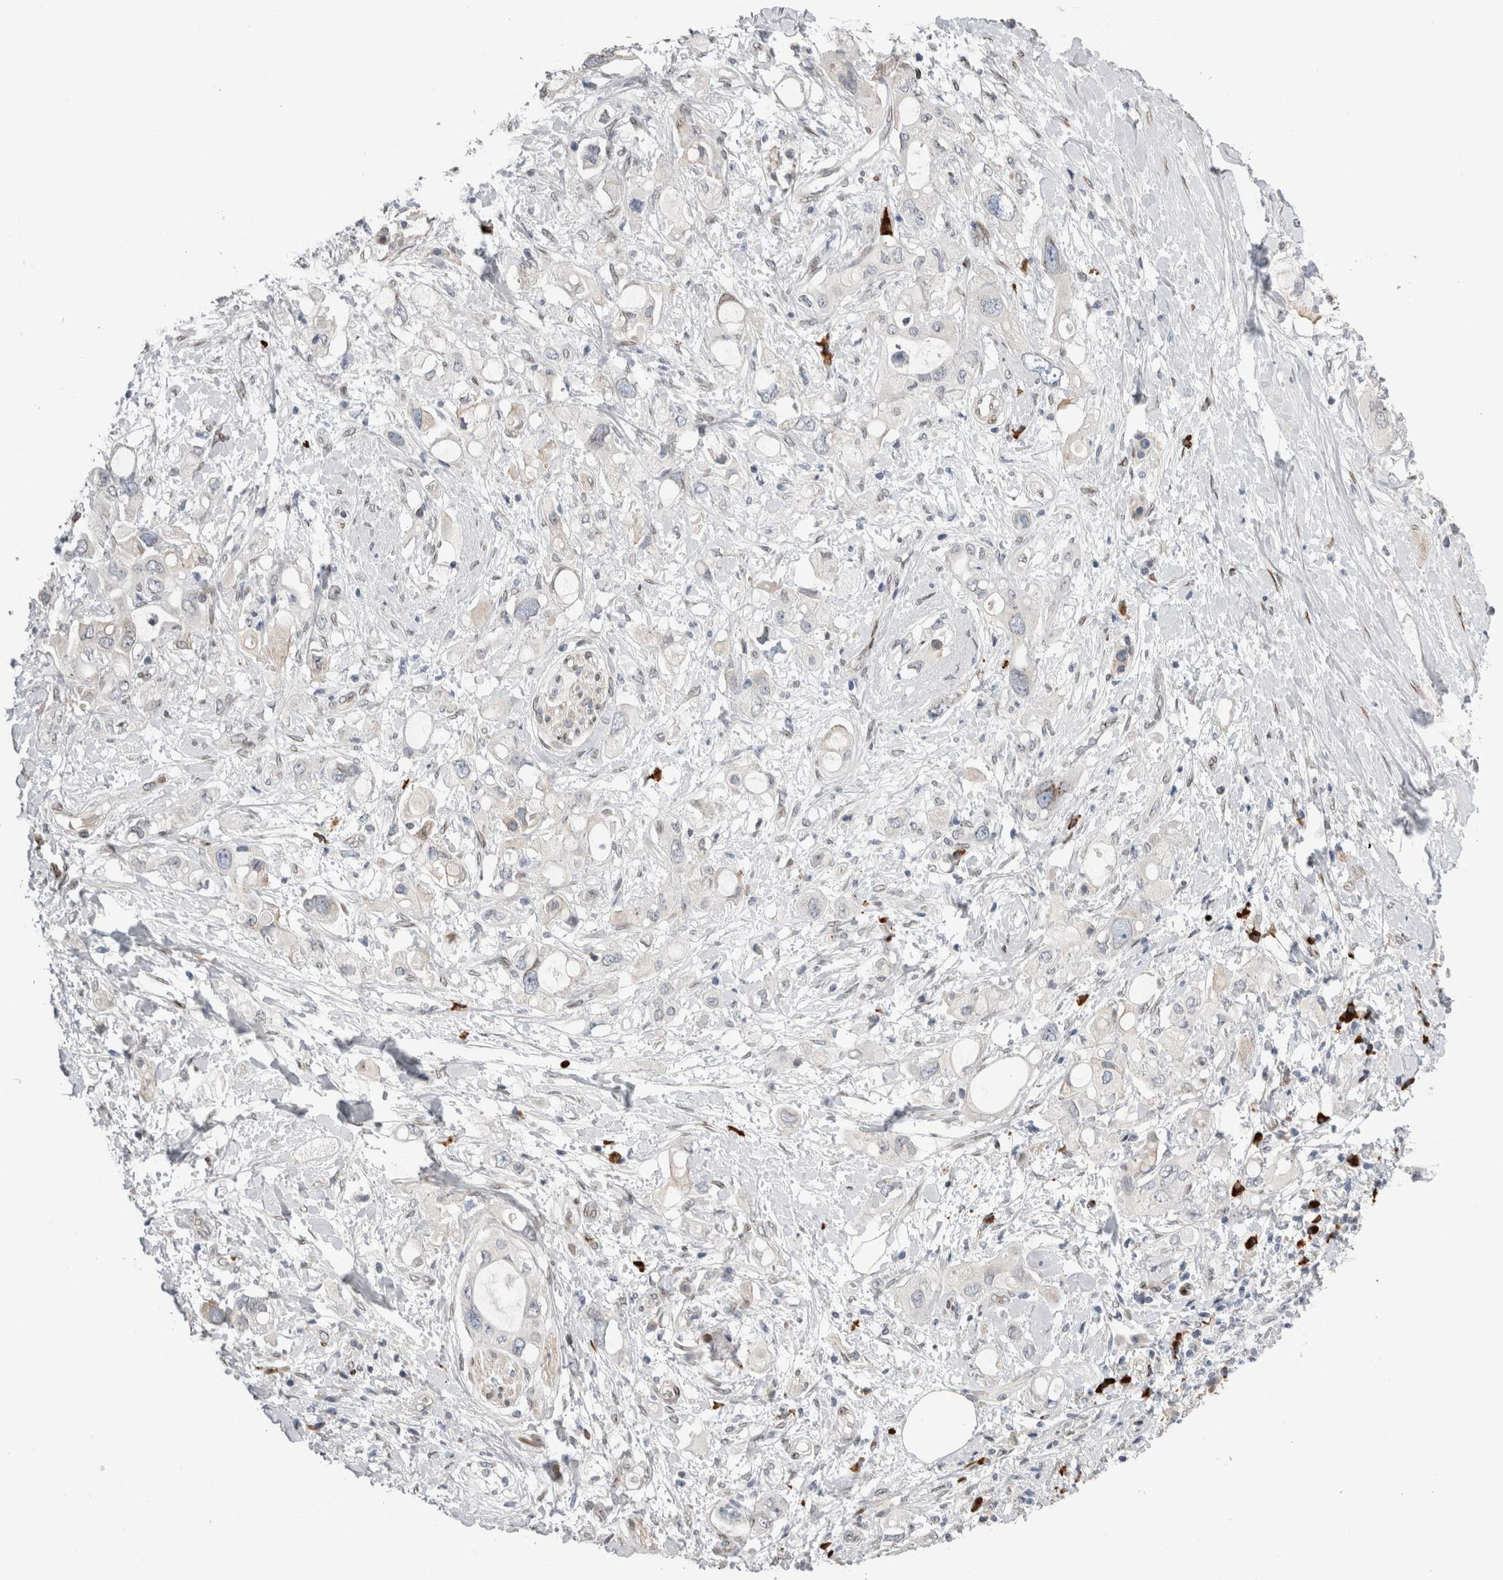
{"staining": {"intensity": "negative", "quantity": "none", "location": "none"}, "tissue": "pancreatic cancer", "cell_type": "Tumor cells", "image_type": "cancer", "snomed": [{"axis": "morphology", "description": "Adenocarcinoma, NOS"}, {"axis": "topography", "description": "Pancreas"}], "caption": "Tumor cells show no significant protein staining in pancreatic cancer.", "gene": "DMTN", "patient": {"sex": "female", "age": 56}}